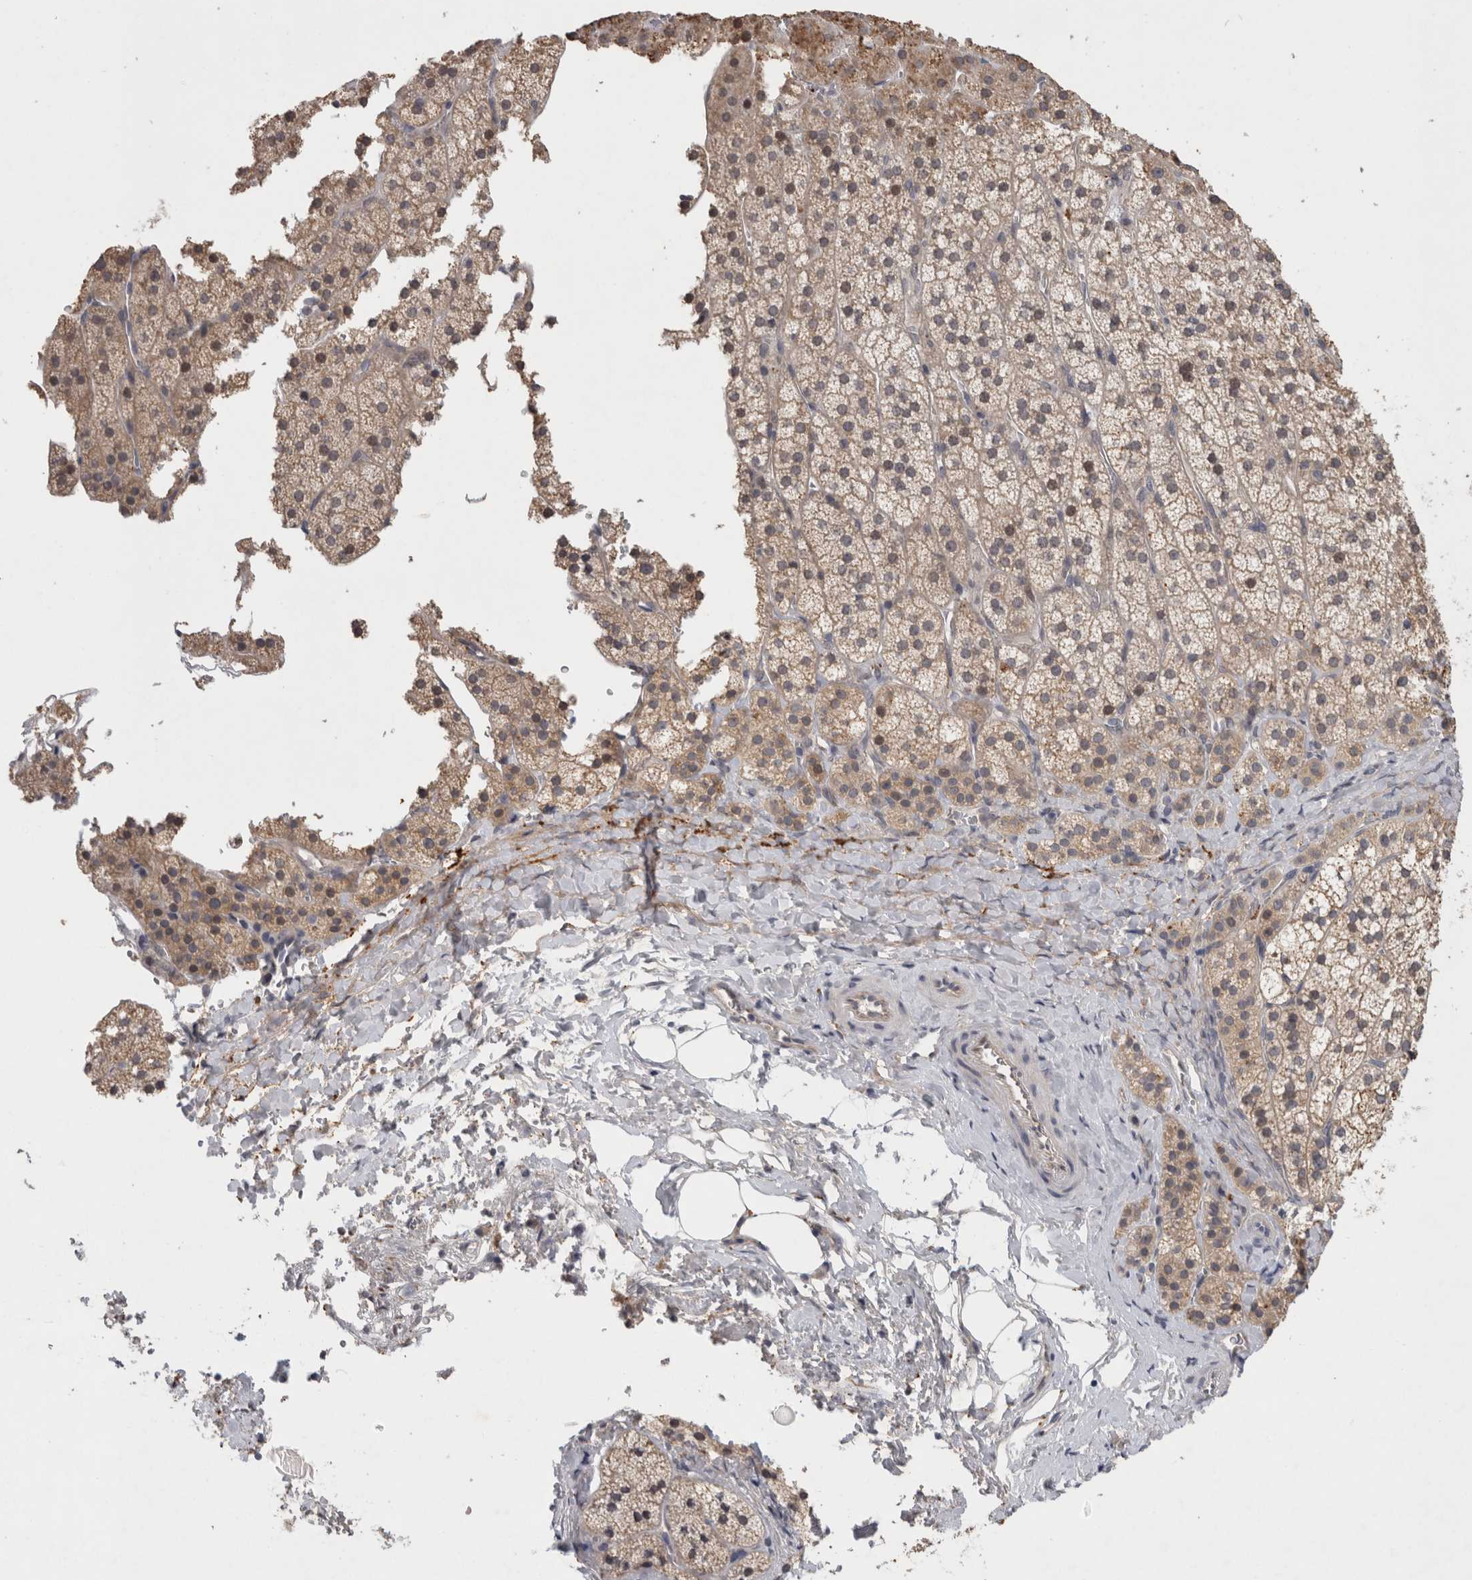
{"staining": {"intensity": "moderate", "quantity": "25%-75%", "location": "cytoplasmic/membranous"}, "tissue": "adrenal gland", "cell_type": "Glandular cells", "image_type": "normal", "snomed": [{"axis": "morphology", "description": "Normal tissue, NOS"}, {"axis": "topography", "description": "Adrenal gland"}], "caption": "High-power microscopy captured an IHC histopathology image of benign adrenal gland, revealing moderate cytoplasmic/membranous expression in about 25%-75% of glandular cells.", "gene": "RHPN1", "patient": {"sex": "female", "age": 44}}